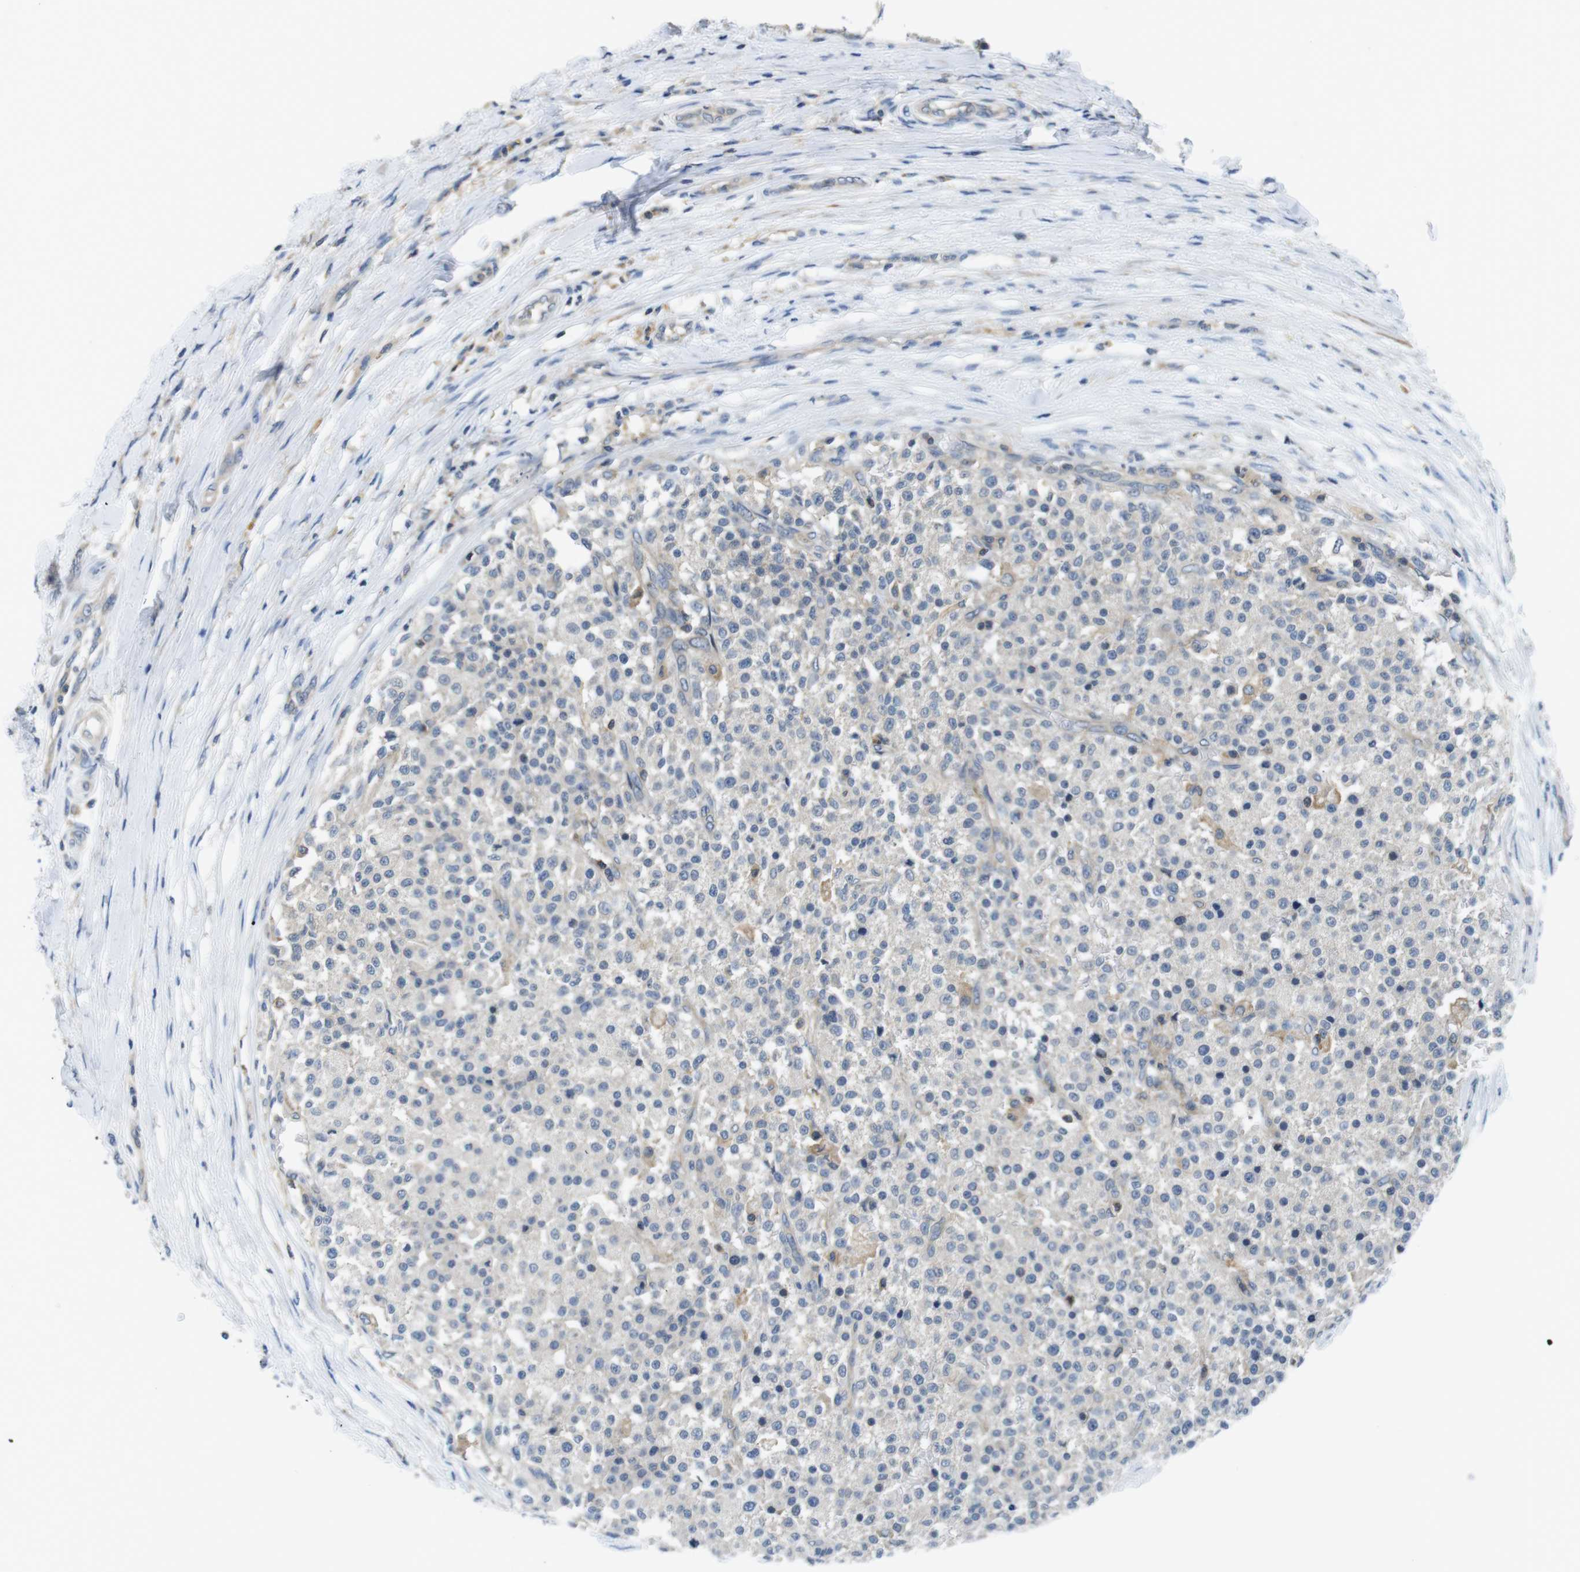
{"staining": {"intensity": "negative", "quantity": "none", "location": "none"}, "tissue": "testis cancer", "cell_type": "Tumor cells", "image_type": "cancer", "snomed": [{"axis": "morphology", "description": "Seminoma, NOS"}, {"axis": "topography", "description": "Testis"}], "caption": "Photomicrograph shows no protein positivity in tumor cells of testis seminoma tissue.", "gene": "PIK3CD", "patient": {"sex": "male", "age": 59}}